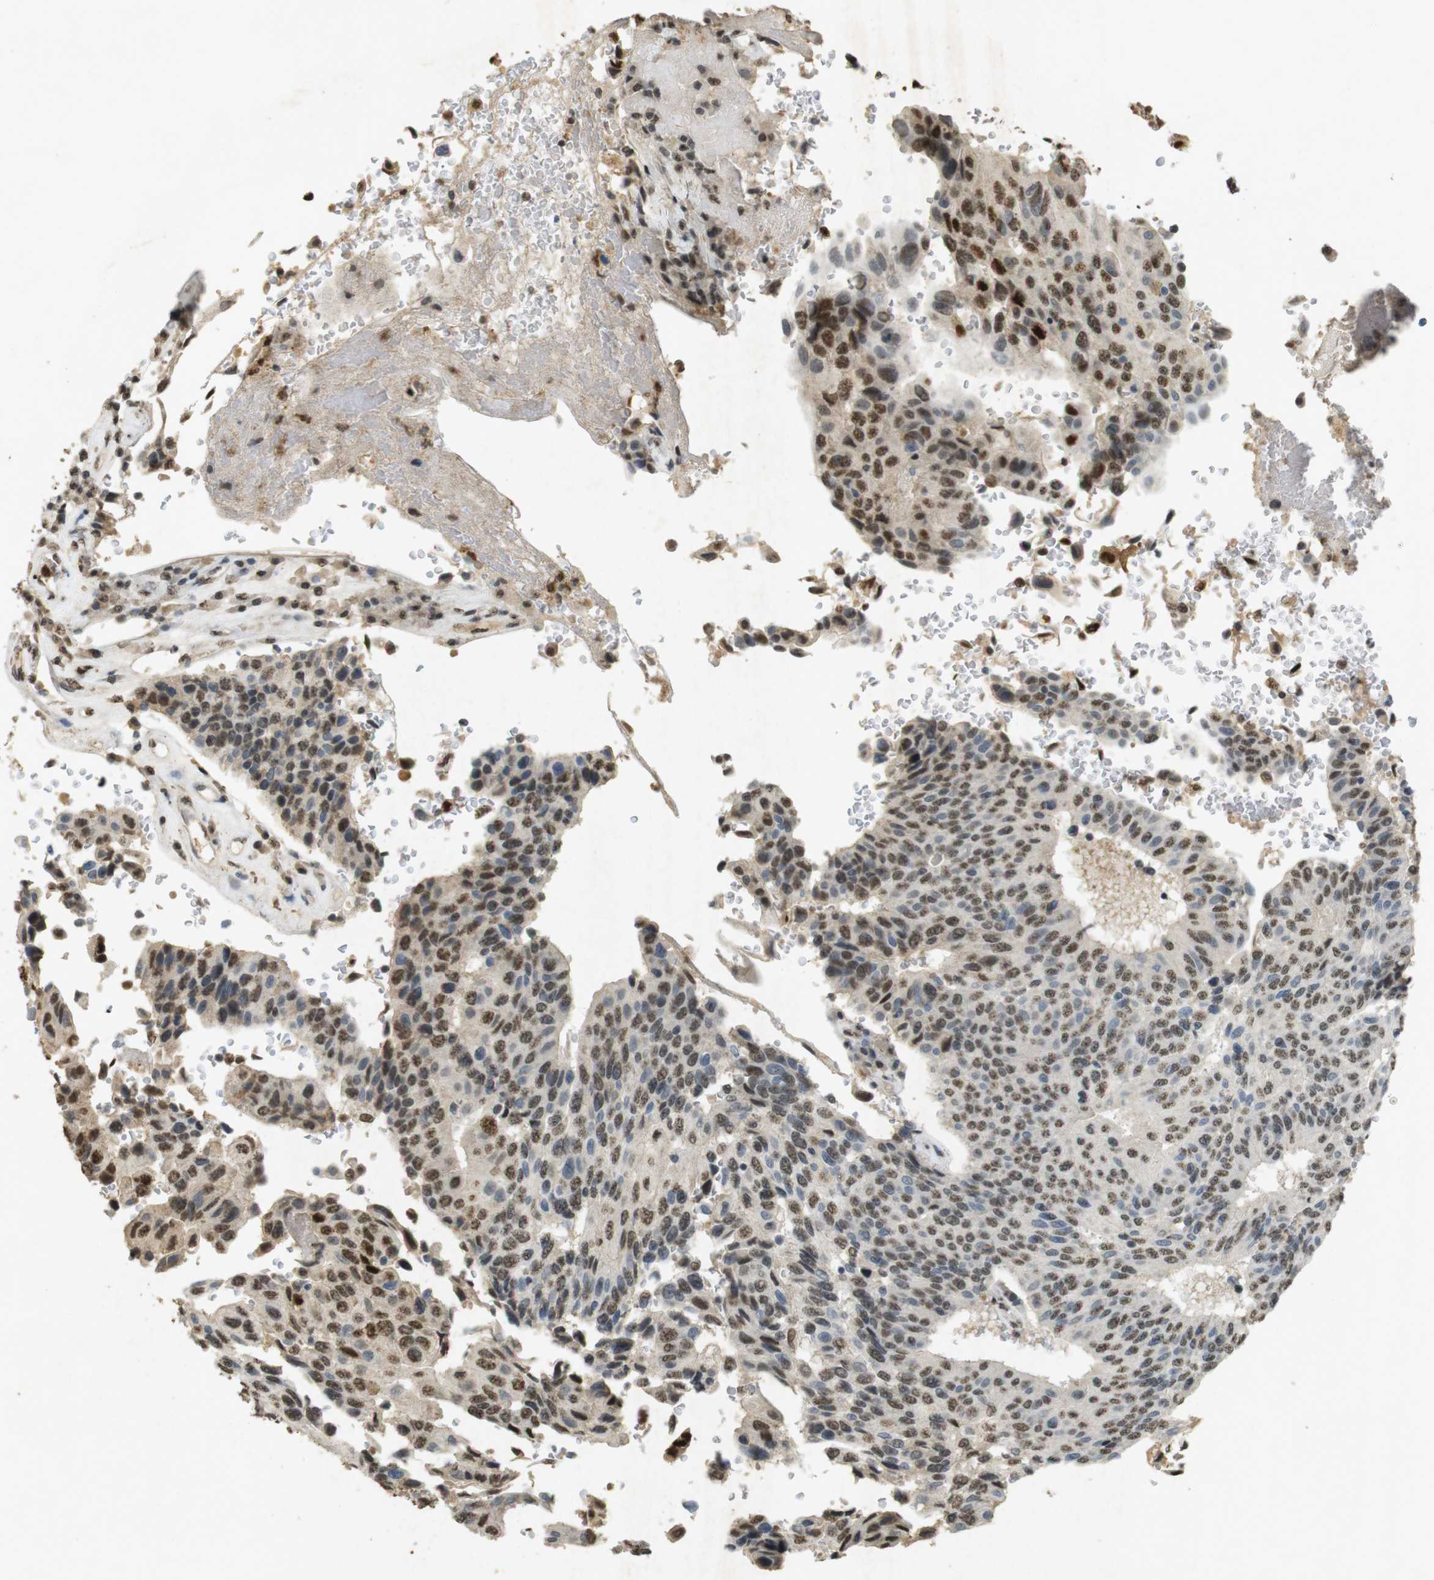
{"staining": {"intensity": "moderate", "quantity": ">75%", "location": "nuclear"}, "tissue": "urothelial cancer", "cell_type": "Tumor cells", "image_type": "cancer", "snomed": [{"axis": "morphology", "description": "Urothelial carcinoma, High grade"}, {"axis": "topography", "description": "Urinary bladder"}], "caption": "Protein analysis of urothelial cancer tissue exhibits moderate nuclear expression in approximately >75% of tumor cells.", "gene": "GATA4", "patient": {"sex": "male", "age": 66}}